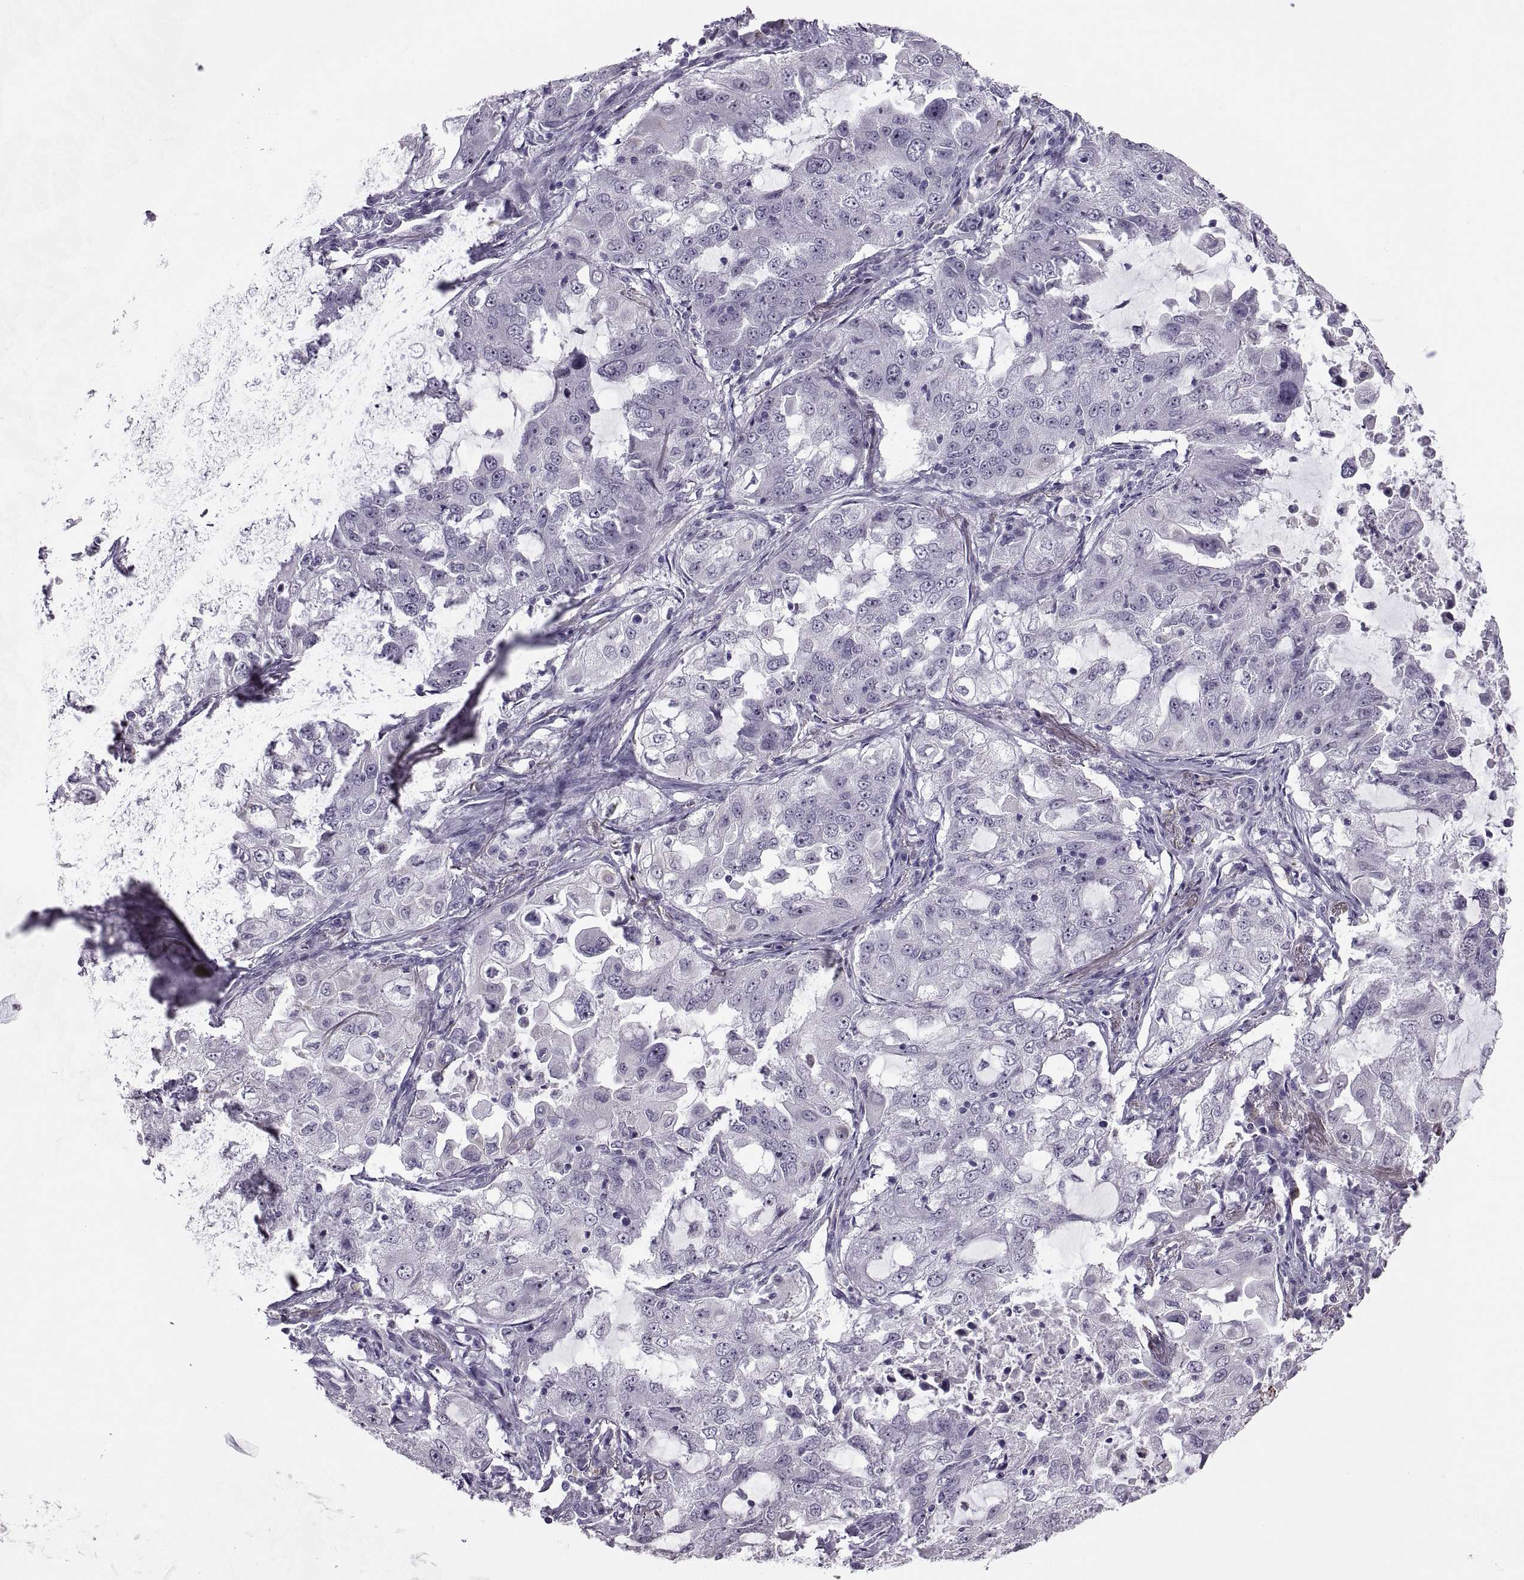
{"staining": {"intensity": "negative", "quantity": "none", "location": "none"}, "tissue": "lung cancer", "cell_type": "Tumor cells", "image_type": "cancer", "snomed": [{"axis": "morphology", "description": "Adenocarcinoma, NOS"}, {"axis": "topography", "description": "Lung"}], "caption": "Tumor cells are negative for protein expression in human adenocarcinoma (lung). (IHC, brightfield microscopy, high magnification).", "gene": "ASIC2", "patient": {"sex": "female", "age": 61}}